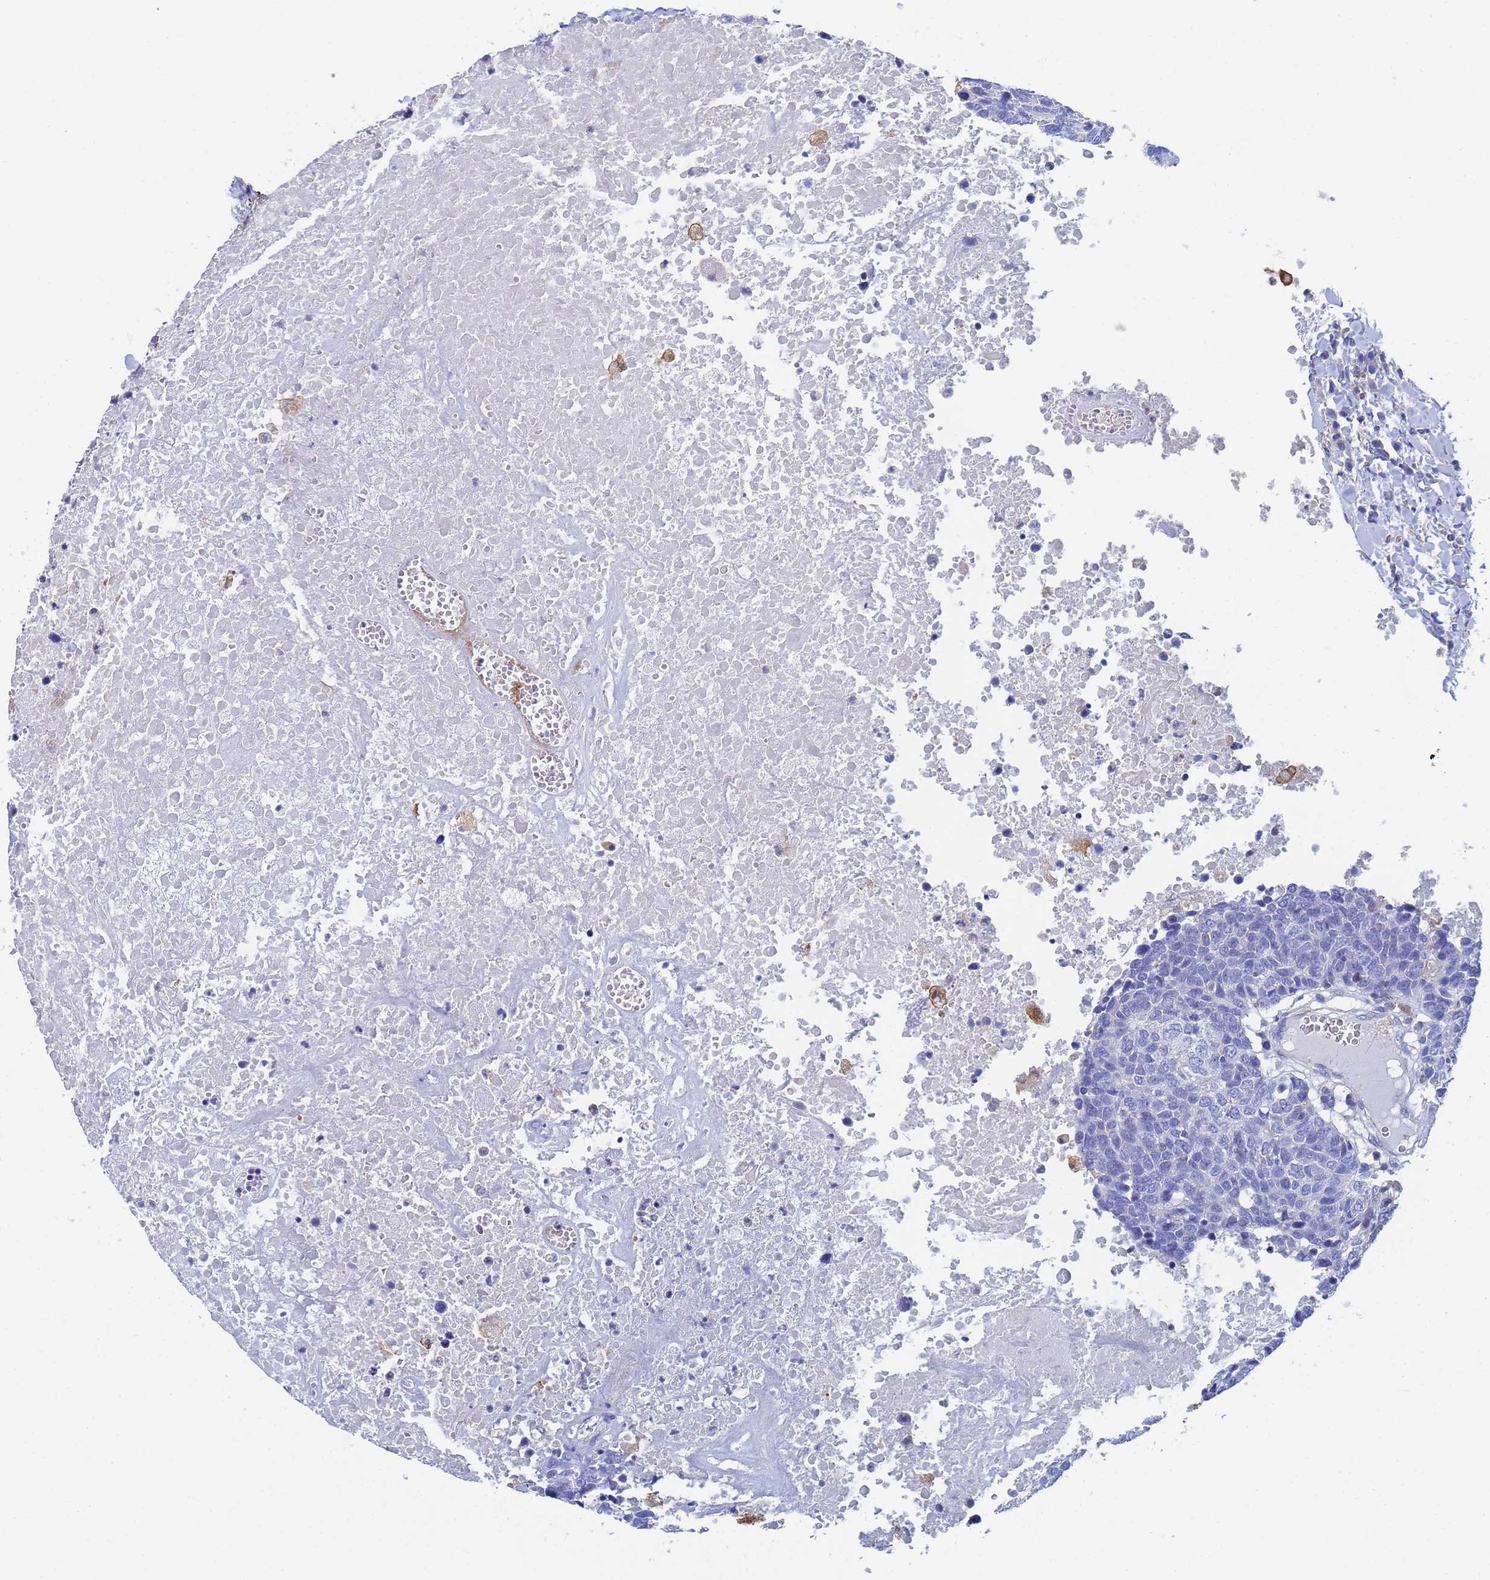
{"staining": {"intensity": "negative", "quantity": "none", "location": "none"}, "tissue": "head and neck cancer", "cell_type": "Tumor cells", "image_type": "cancer", "snomed": [{"axis": "morphology", "description": "Squamous cell carcinoma, NOS"}, {"axis": "topography", "description": "Head-Neck"}], "caption": "Protein analysis of head and neck cancer shows no significant expression in tumor cells.", "gene": "GCHFR", "patient": {"sex": "male", "age": 66}}